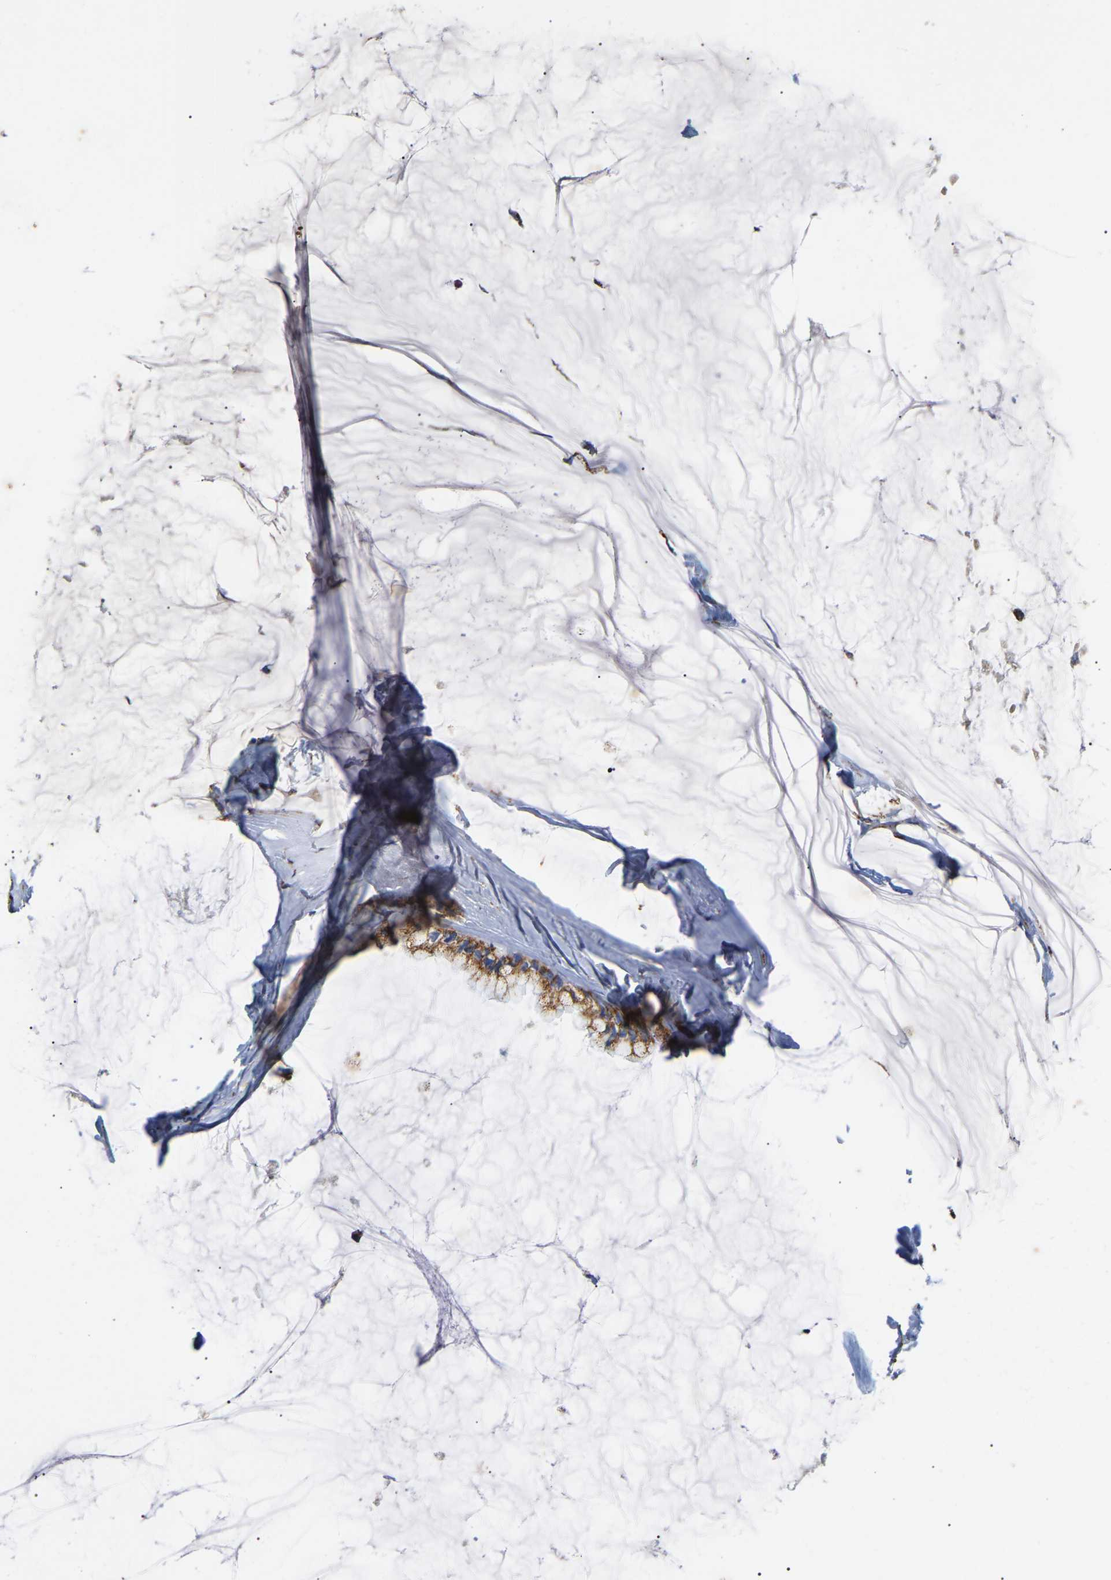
{"staining": {"intensity": "moderate", "quantity": ">75%", "location": "cytoplasmic/membranous"}, "tissue": "ovarian cancer", "cell_type": "Tumor cells", "image_type": "cancer", "snomed": [{"axis": "morphology", "description": "Cystadenocarcinoma, mucinous, NOS"}, {"axis": "topography", "description": "Ovary"}], "caption": "DAB (3,3'-diaminobenzidine) immunohistochemical staining of ovarian cancer (mucinous cystadenocarcinoma) demonstrates moderate cytoplasmic/membranous protein positivity in approximately >75% of tumor cells. (DAB = brown stain, brightfield microscopy at high magnification).", "gene": "HIBADH", "patient": {"sex": "female", "age": 39}}